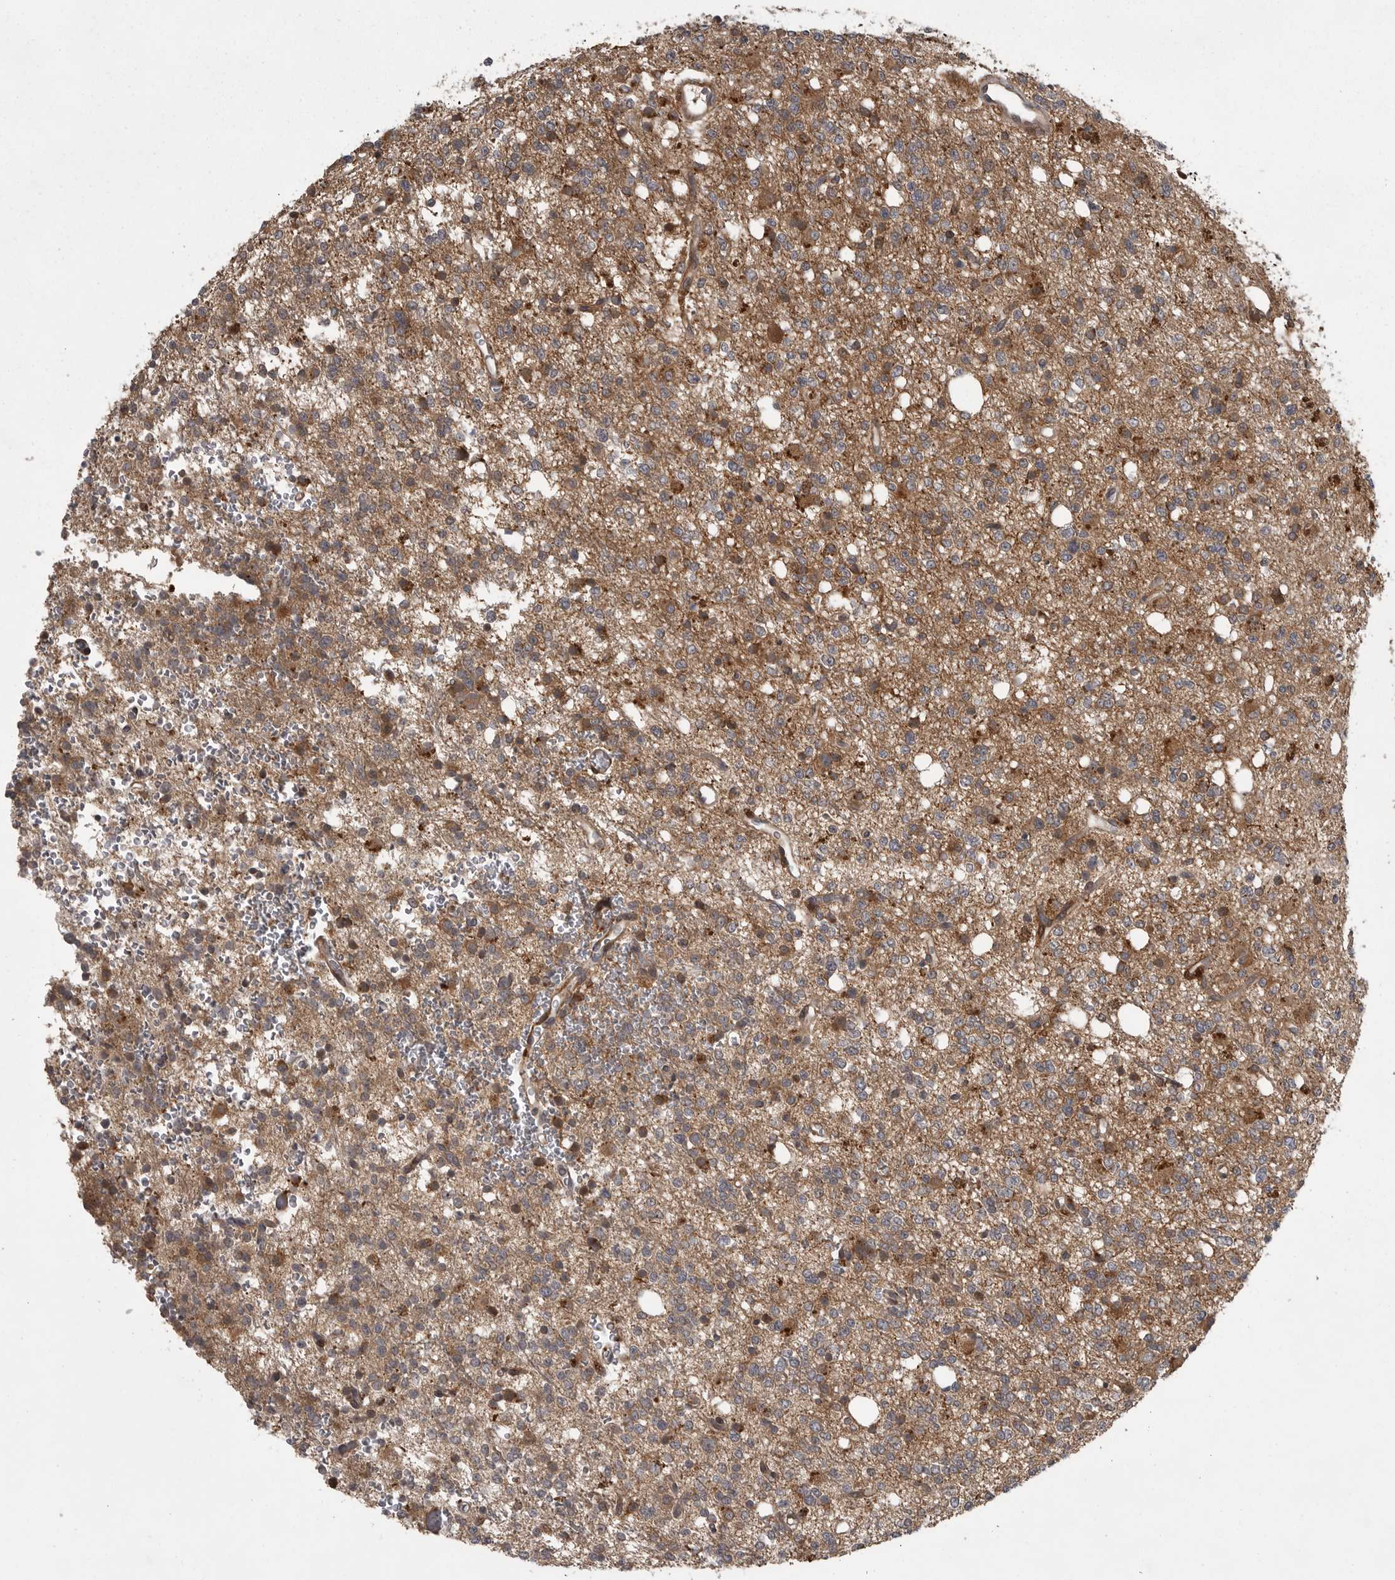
{"staining": {"intensity": "moderate", "quantity": ">75%", "location": "cytoplasmic/membranous"}, "tissue": "glioma", "cell_type": "Tumor cells", "image_type": "cancer", "snomed": [{"axis": "morphology", "description": "Glioma, malignant, High grade"}, {"axis": "topography", "description": "Brain"}], "caption": "Glioma stained with a brown dye exhibits moderate cytoplasmic/membranous positive staining in about >75% of tumor cells.", "gene": "GPR31", "patient": {"sex": "female", "age": 62}}